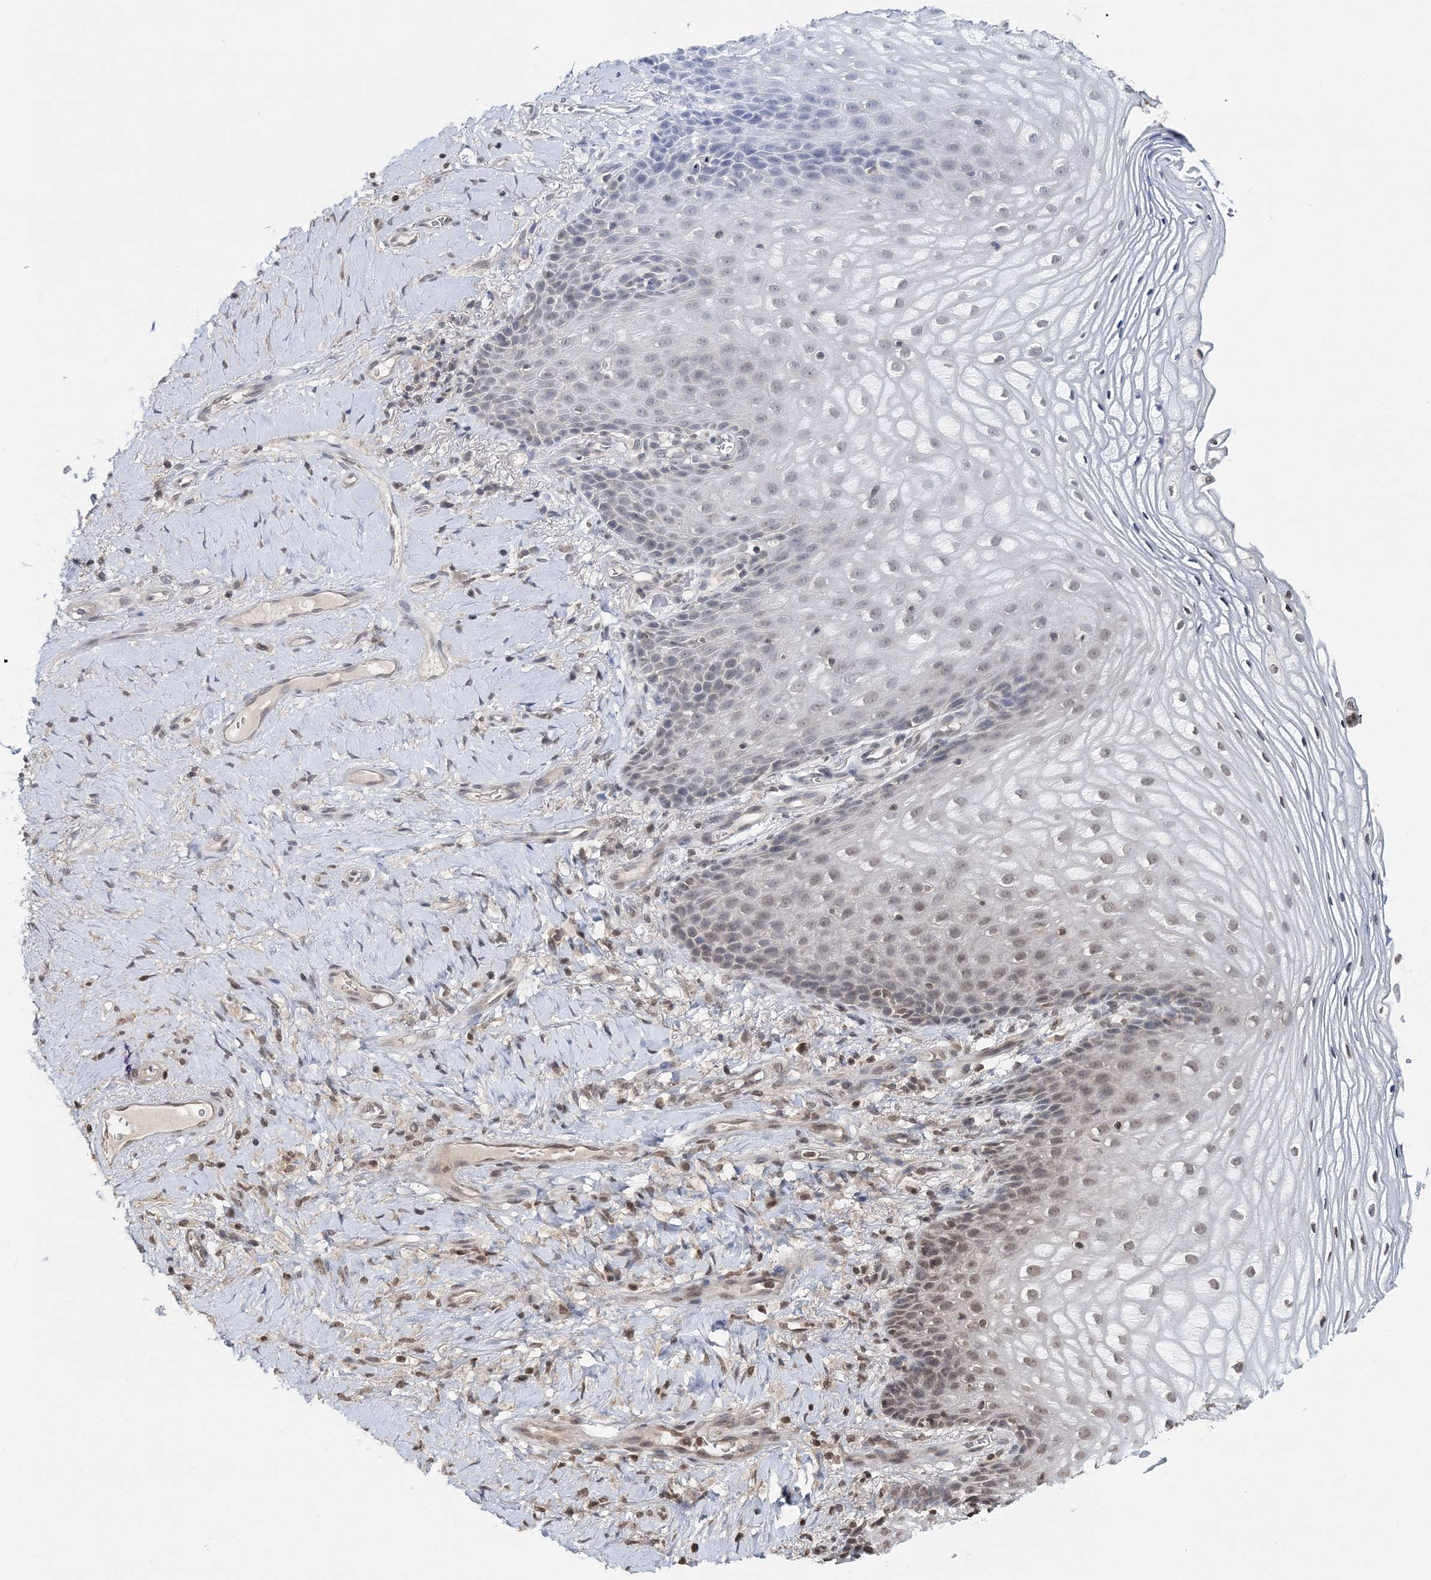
{"staining": {"intensity": "moderate", "quantity": "<25%", "location": "nuclear"}, "tissue": "vagina", "cell_type": "Squamous epithelial cells", "image_type": "normal", "snomed": [{"axis": "morphology", "description": "Normal tissue, NOS"}, {"axis": "topography", "description": "Vagina"}], "caption": "Approximately <25% of squamous epithelial cells in benign vagina display moderate nuclear protein positivity as visualized by brown immunohistochemical staining.", "gene": "SOWAHB", "patient": {"sex": "female", "age": 60}}